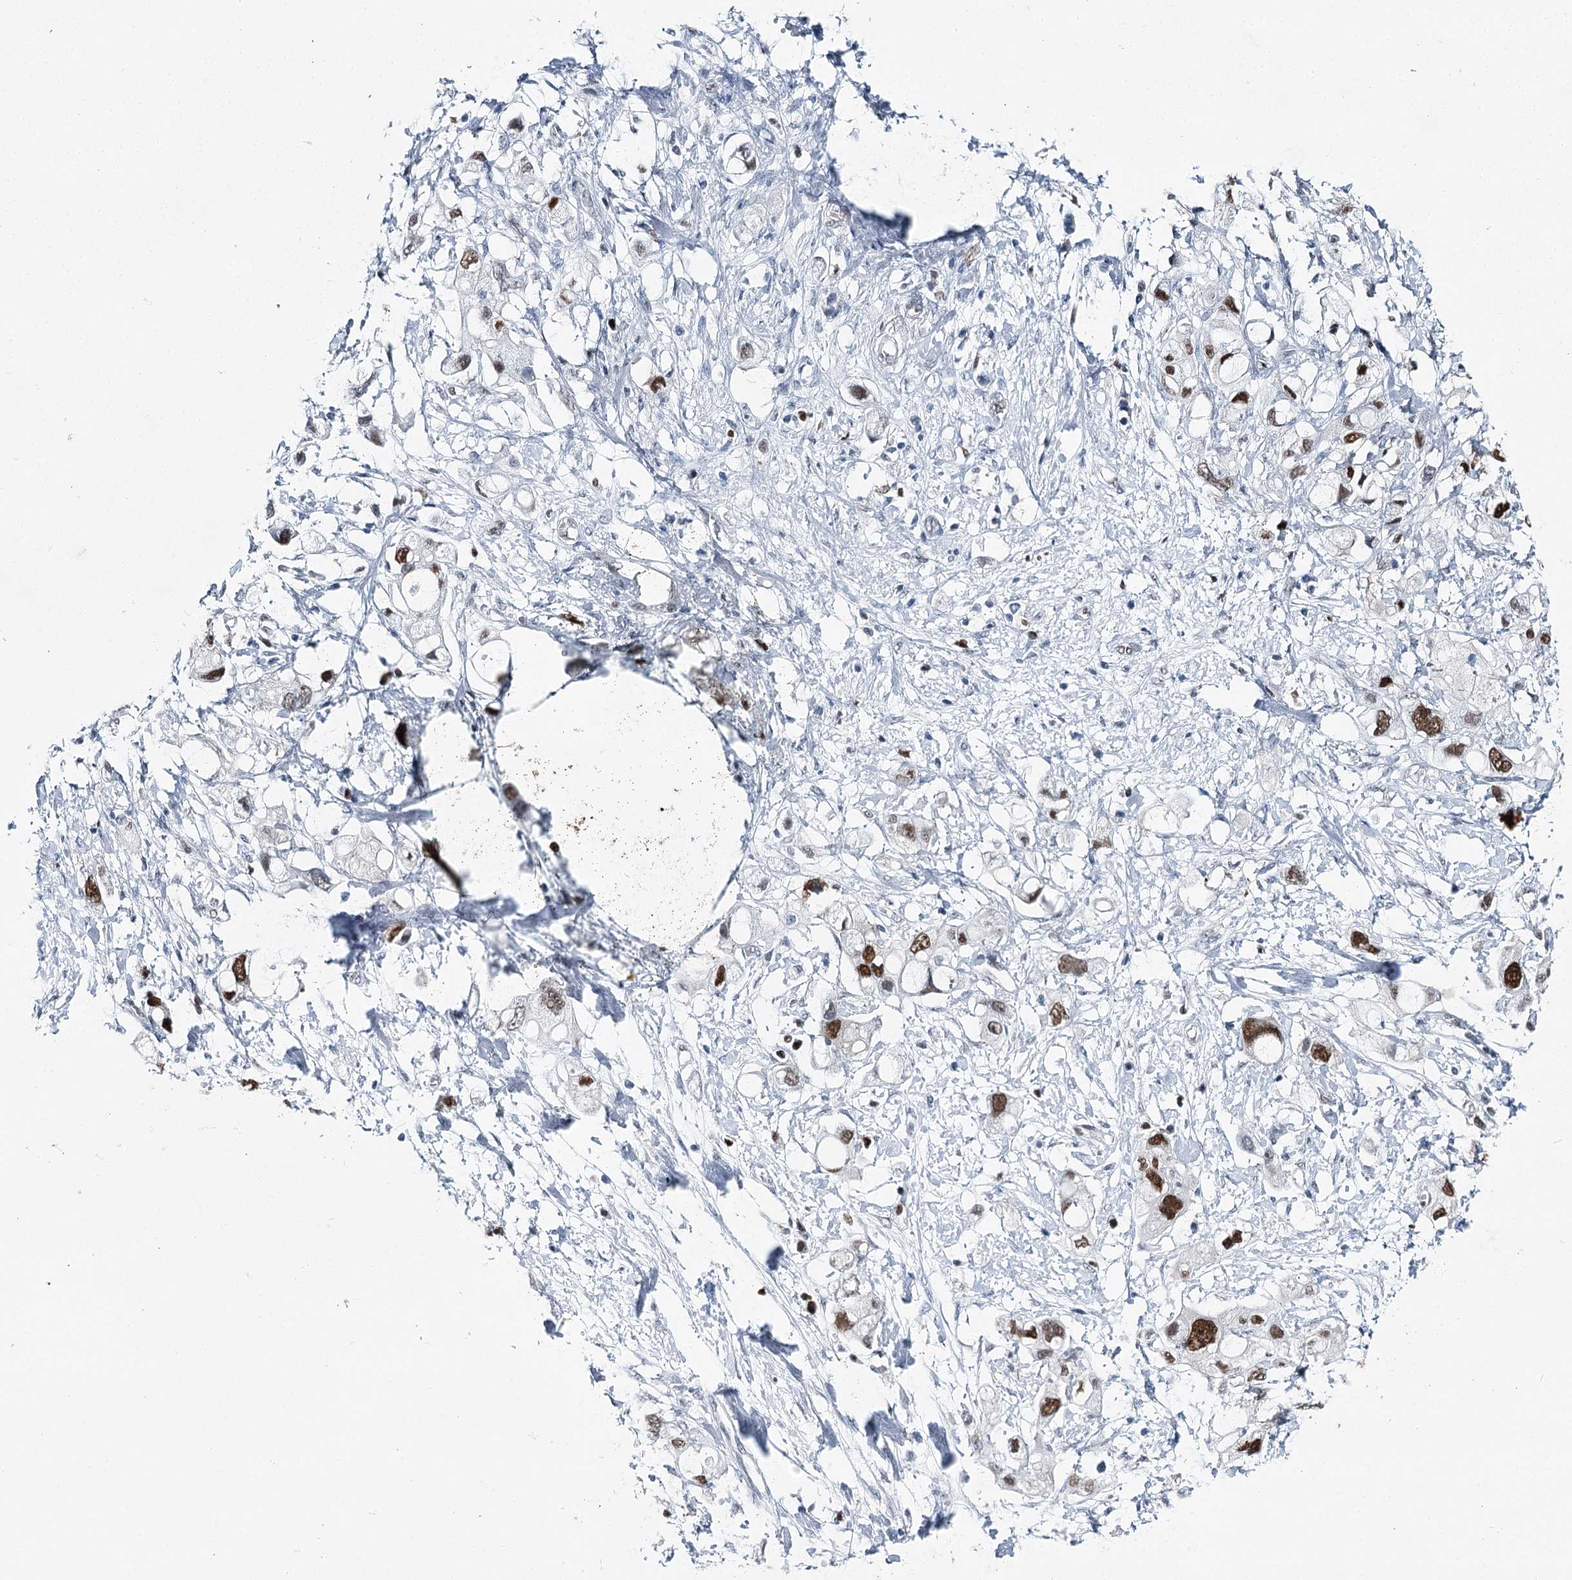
{"staining": {"intensity": "strong", "quantity": ">75%", "location": "nuclear"}, "tissue": "pancreatic cancer", "cell_type": "Tumor cells", "image_type": "cancer", "snomed": [{"axis": "morphology", "description": "Adenocarcinoma, NOS"}, {"axis": "topography", "description": "Pancreas"}], "caption": "Adenocarcinoma (pancreatic) was stained to show a protein in brown. There is high levels of strong nuclear expression in approximately >75% of tumor cells. Nuclei are stained in blue.", "gene": "HAT1", "patient": {"sex": "female", "age": 56}}